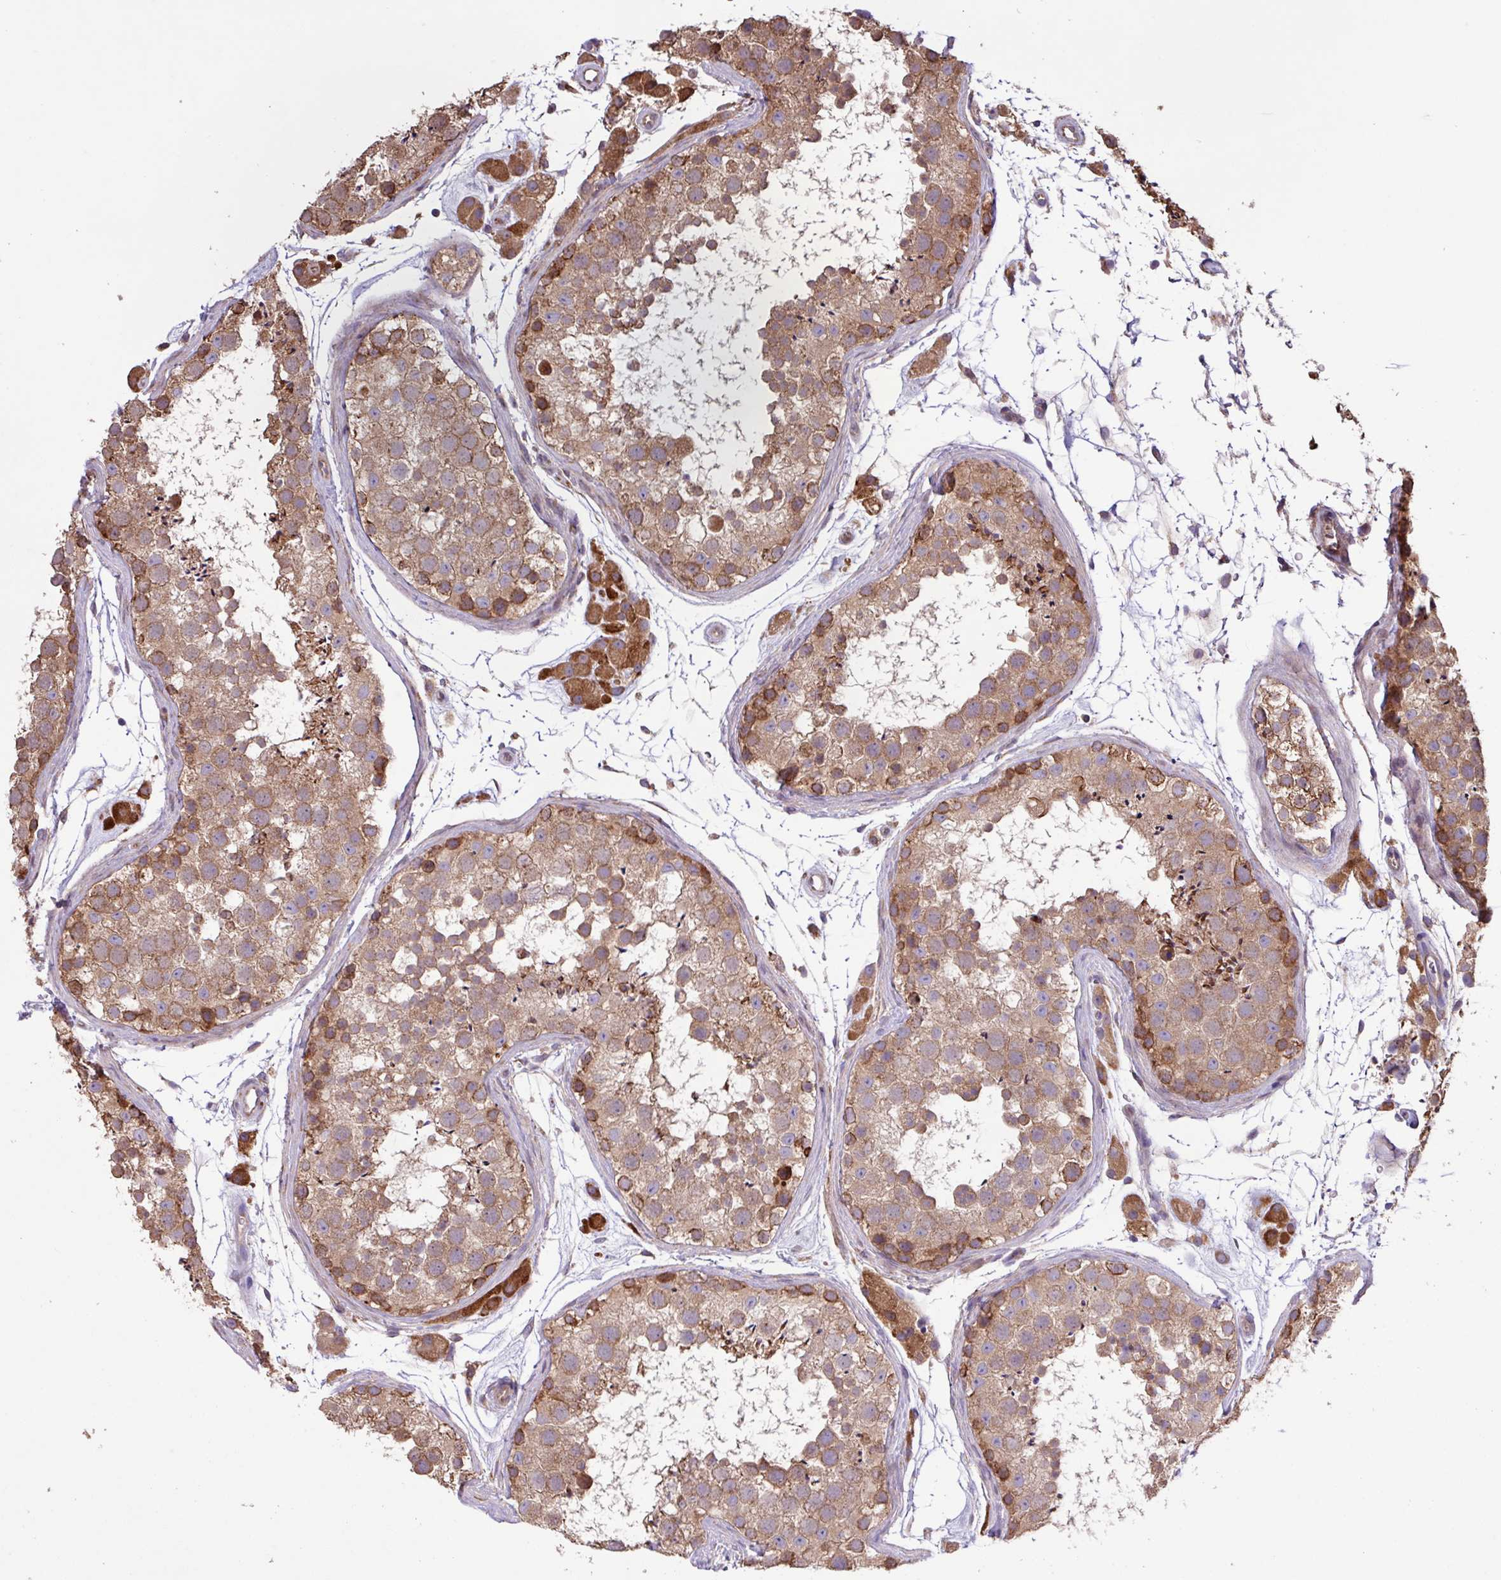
{"staining": {"intensity": "strong", "quantity": "25%-75%", "location": "cytoplasmic/membranous"}, "tissue": "testis", "cell_type": "Cells in seminiferous ducts", "image_type": "normal", "snomed": [{"axis": "morphology", "description": "Normal tissue, NOS"}, {"axis": "topography", "description": "Testis"}], "caption": "Immunohistochemical staining of unremarkable human testis reveals strong cytoplasmic/membranous protein staining in approximately 25%-75% of cells in seminiferous ducts.", "gene": "MEGF6", "patient": {"sex": "male", "age": 41}}